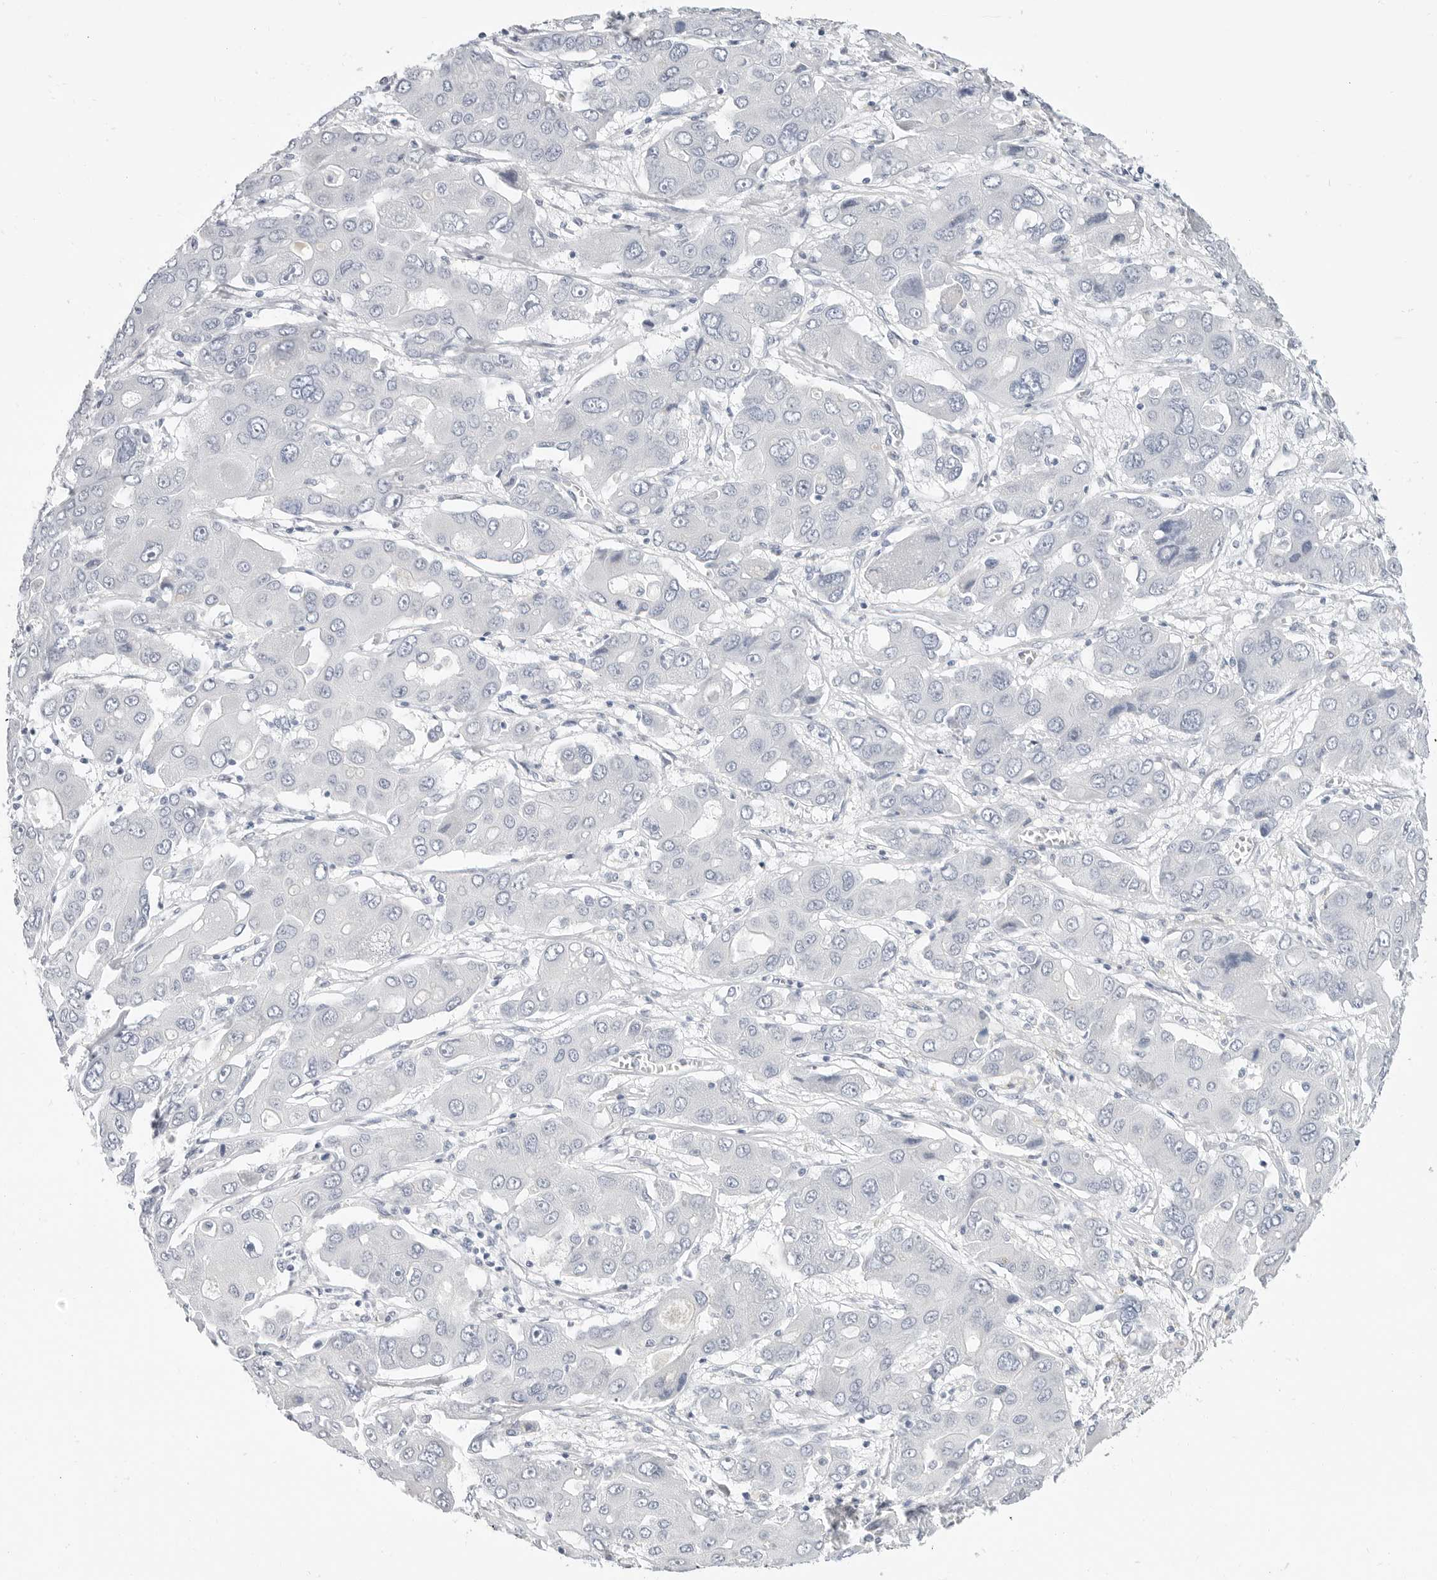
{"staining": {"intensity": "negative", "quantity": "none", "location": "none"}, "tissue": "liver cancer", "cell_type": "Tumor cells", "image_type": "cancer", "snomed": [{"axis": "morphology", "description": "Cholangiocarcinoma"}, {"axis": "topography", "description": "Liver"}], "caption": "Liver cholangiocarcinoma was stained to show a protein in brown. There is no significant staining in tumor cells.", "gene": "PLN", "patient": {"sex": "male", "age": 67}}